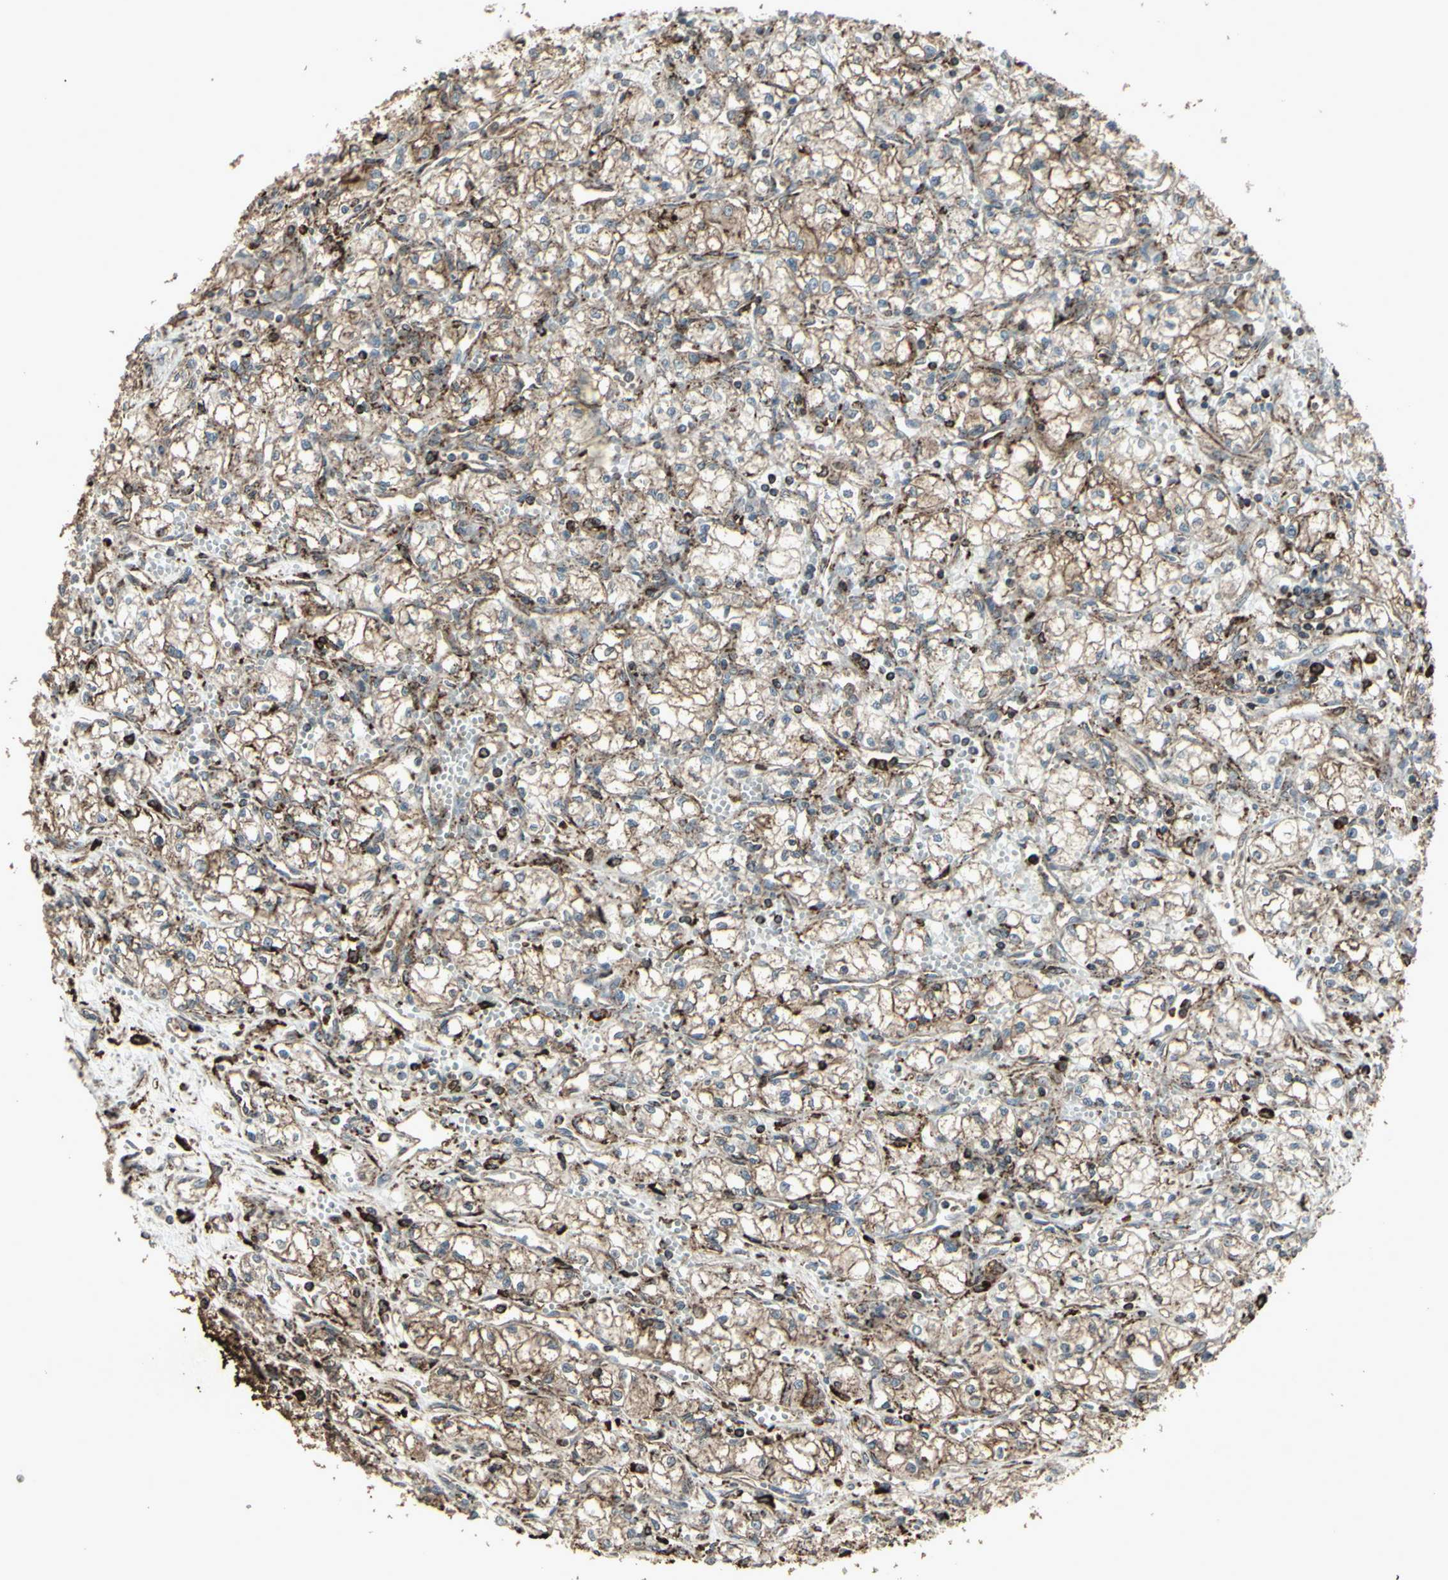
{"staining": {"intensity": "moderate", "quantity": ">75%", "location": "cytoplasmic/membranous"}, "tissue": "renal cancer", "cell_type": "Tumor cells", "image_type": "cancer", "snomed": [{"axis": "morphology", "description": "Normal tissue, NOS"}, {"axis": "morphology", "description": "Adenocarcinoma, NOS"}, {"axis": "topography", "description": "Kidney"}], "caption": "Approximately >75% of tumor cells in human renal cancer exhibit moderate cytoplasmic/membranous protein positivity as visualized by brown immunohistochemical staining.", "gene": "SMO", "patient": {"sex": "male", "age": 59}}